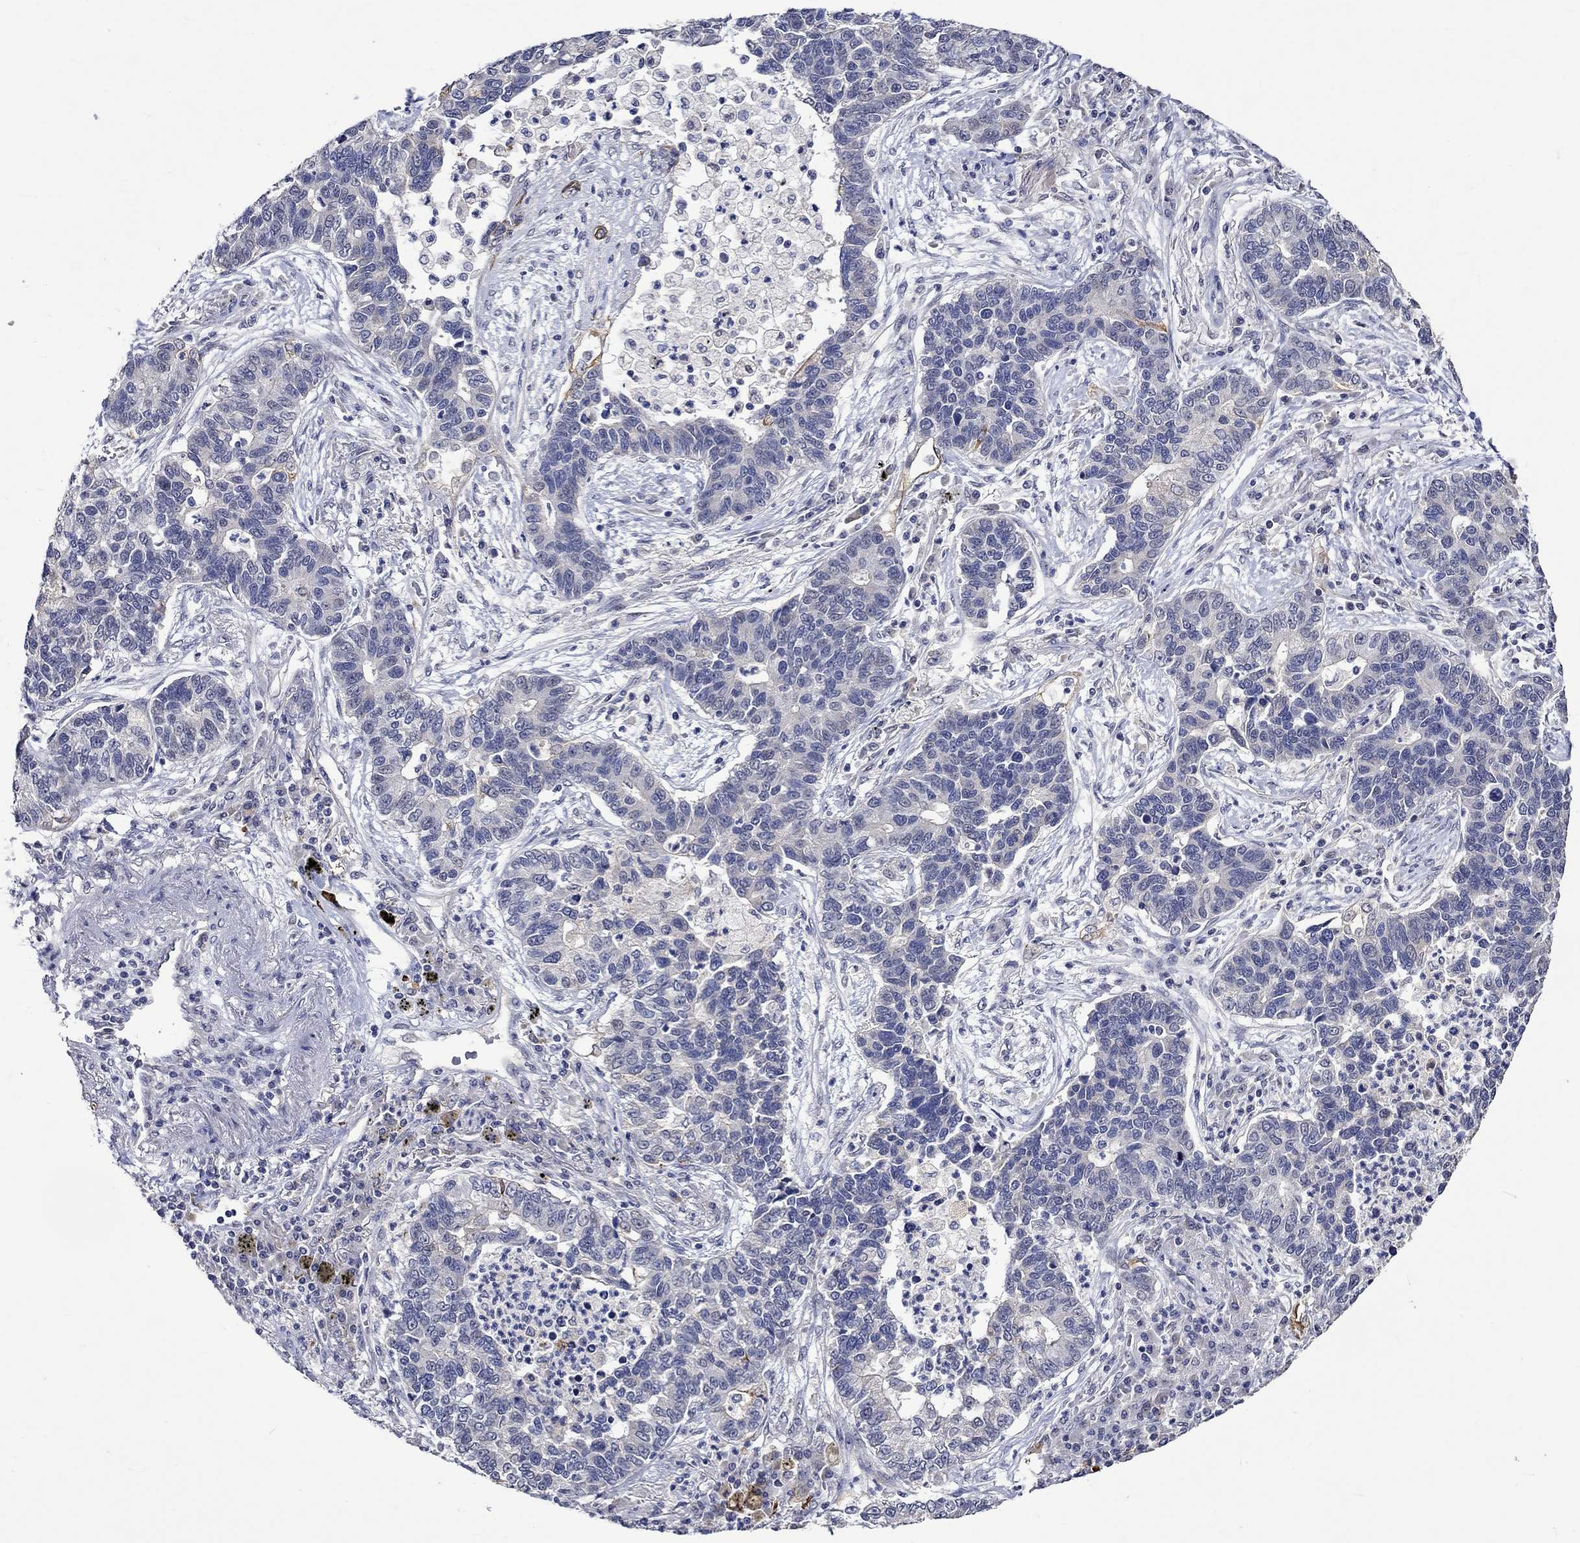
{"staining": {"intensity": "negative", "quantity": "none", "location": "none"}, "tissue": "lung cancer", "cell_type": "Tumor cells", "image_type": "cancer", "snomed": [{"axis": "morphology", "description": "Adenocarcinoma, NOS"}, {"axis": "topography", "description": "Lung"}], "caption": "There is no significant expression in tumor cells of lung cancer.", "gene": "DDX3Y", "patient": {"sex": "female", "age": 57}}